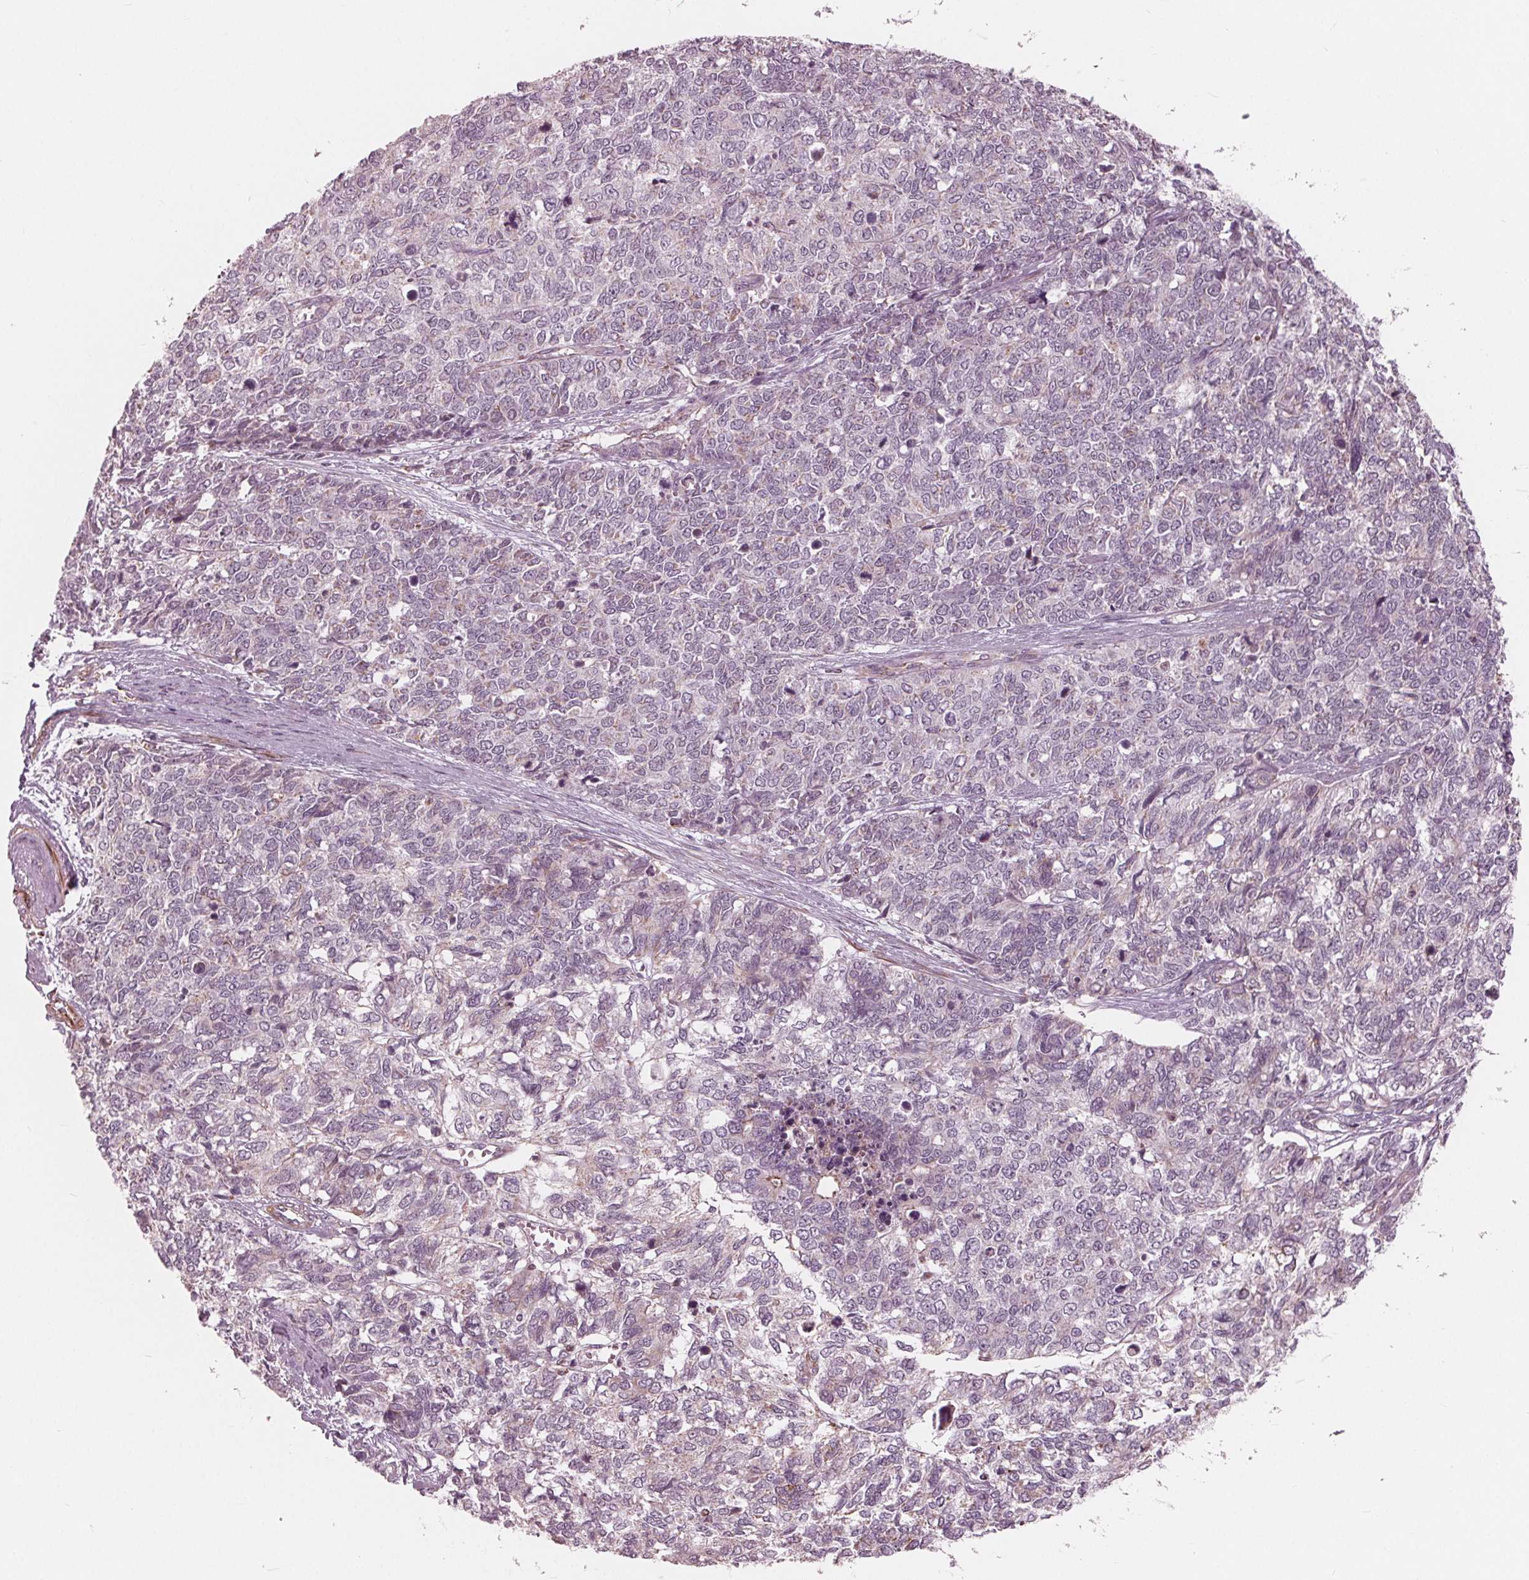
{"staining": {"intensity": "negative", "quantity": "none", "location": "none"}, "tissue": "cervical cancer", "cell_type": "Tumor cells", "image_type": "cancer", "snomed": [{"axis": "morphology", "description": "Adenocarcinoma, NOS"}, {"axis": "topography", "description": "Cervix"}], "caption": "Protein analysis of adenocarcinoma (cervical) reveals no significant positivity in tumor cells. (DAB immunohistochemistry, high magnification).", "gene": "DCAF4L2", "patient": {"sex": "female", "age": 63}}